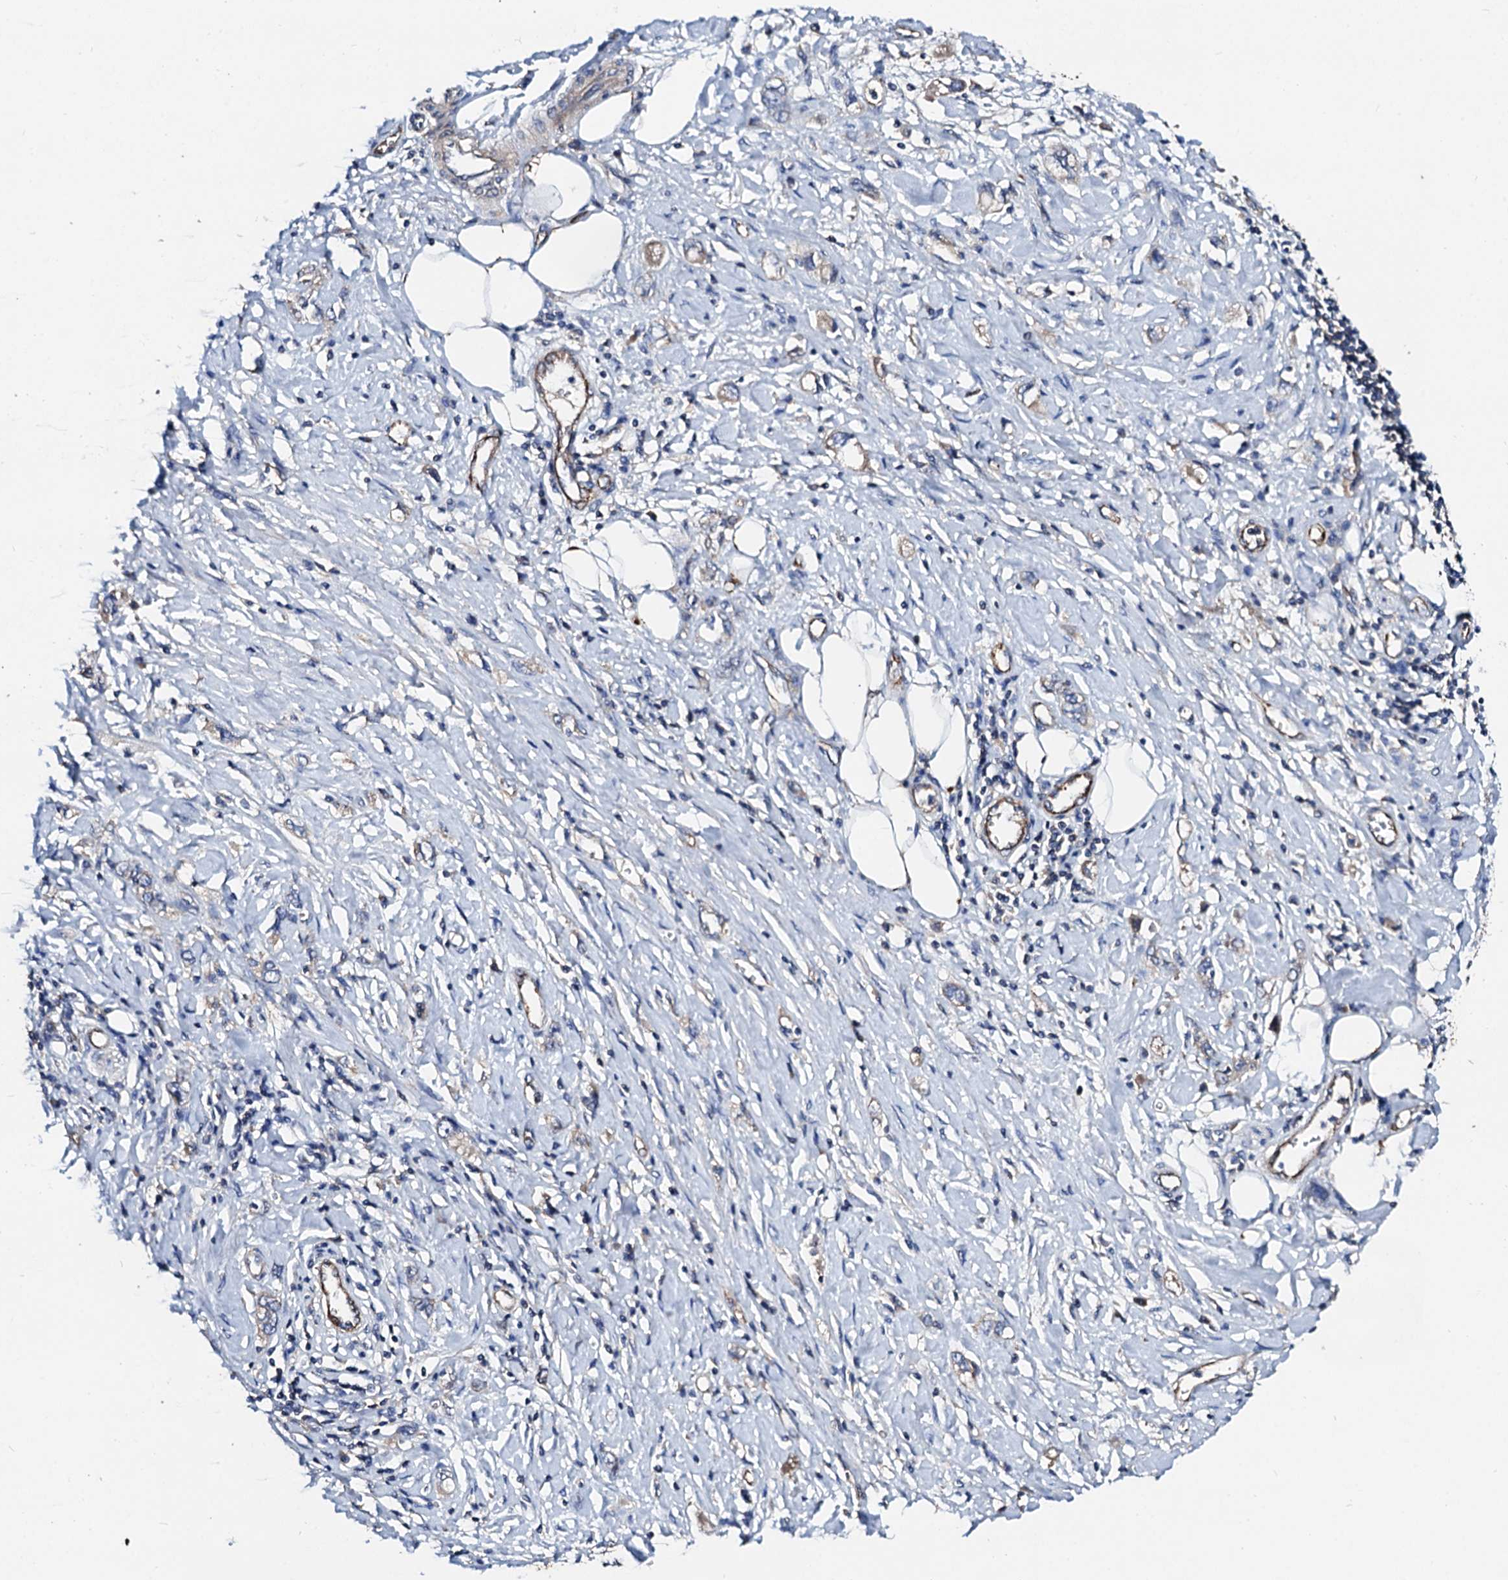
{"staining": {"intensity": "negative", "quantity": "none", "location": "none"}, "tissue": "stomach cancer", "cell_type": "Tumor cells", "image_type": "cancer", "snomed": [{"axis": "morphology", "description": "Adenocarcinoma, NOS"}, {"axis": "topography", "description": "Stomach"}], "caption": "The immunohistochemistry (IHC) histopathology image has no significant staining in tumor cells of adenocarcinoma (stomach) tissue.", "gene": "FIBIN", "patient": {"sex": "female", "age": 76}}